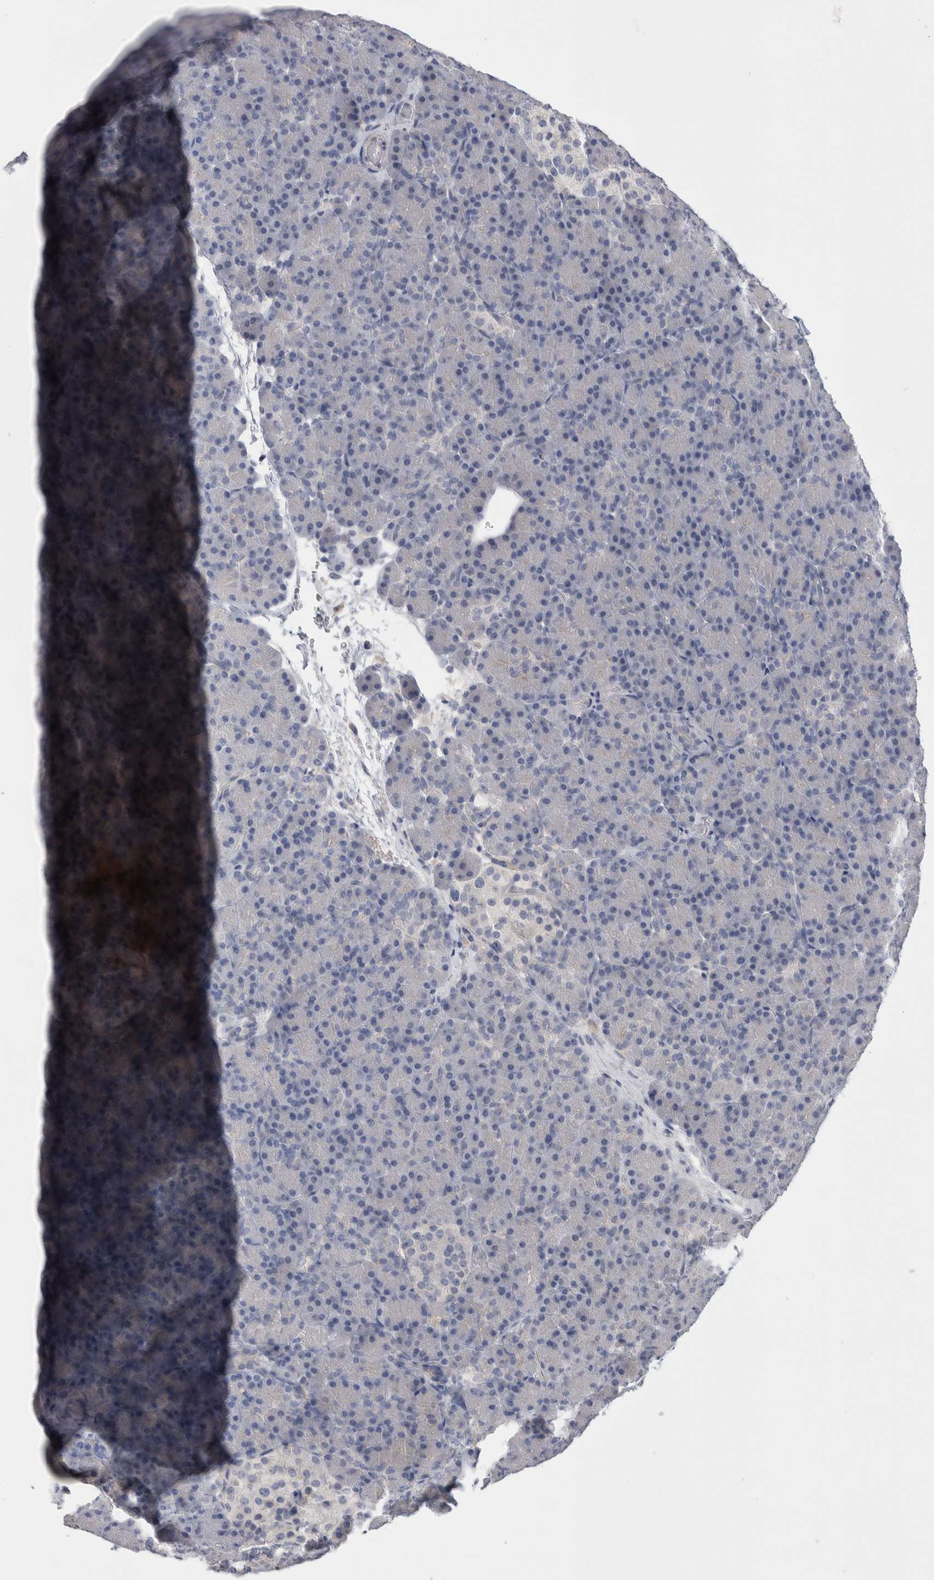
{"staining": {"intensity": "negative", "quantity": "none", "location": "none"}, "tissue": "pancreas", "cell_type": "Exocrine glandular cells", "image_type": "normal", "snomed": [{"axis": "morphology", "description": "Normal tissue, NOS"}, {"axis": "topography", "description": "Pancreas"}], "caption": "A high-resolution photomicrograph shows IHC staining of unremarkable pancreas, which demonstrates no significant positivity in exocrine glandular cells. (Immunohistochemistry (ihc), brightfield microscopy, high magnification).", "gene": "CEP131", "patient": {"sex": "female", "age": 43}}